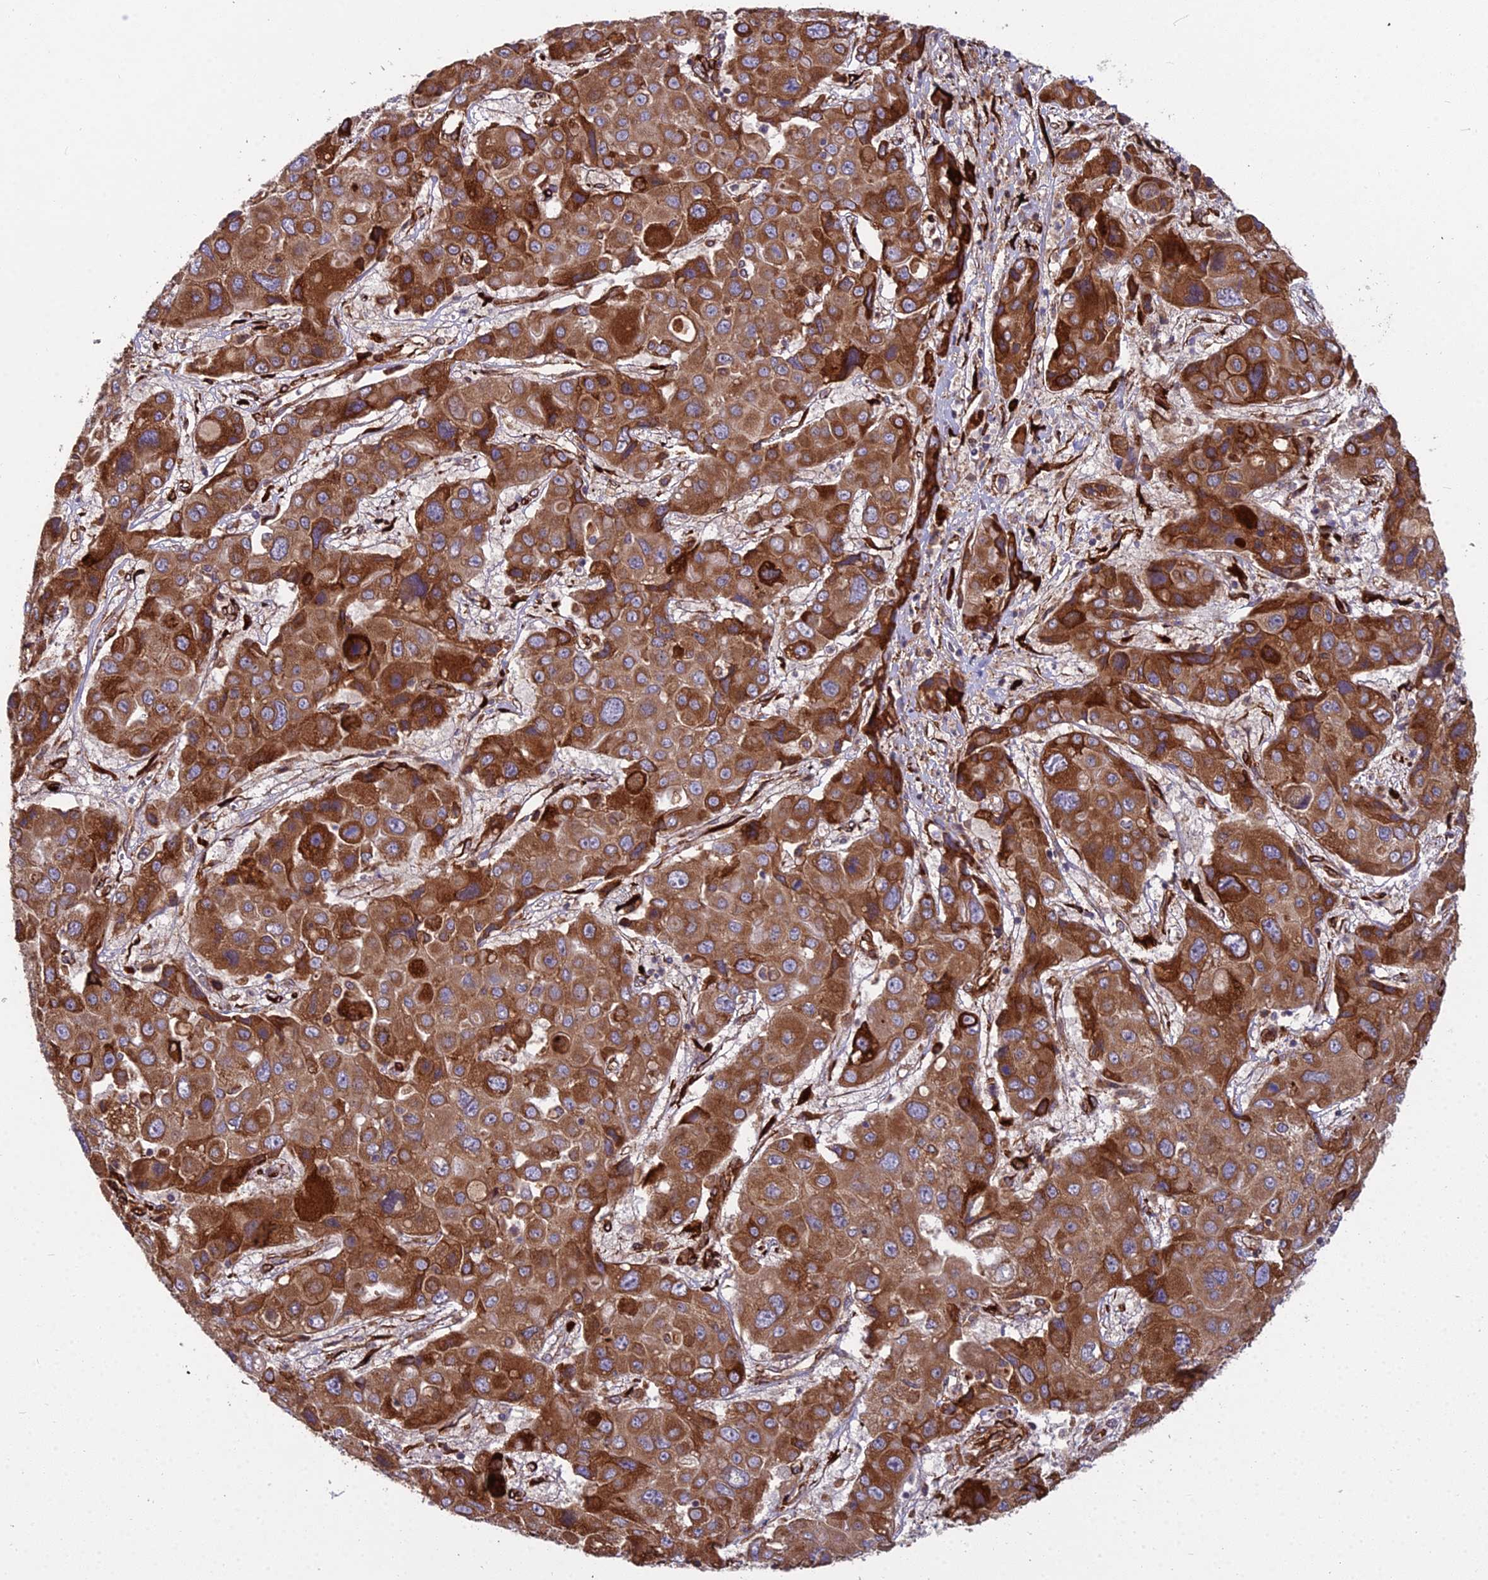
{"staining": {"intensity": "strong", "quantity": ">75%", "location": "cytoplasmic/membranous"}, "tissue": "liver cancer", "cell_type": "Tumor cells", "image_type": "cancer", "snomed": [{"axis": "morphology", "description": "Cholangiocarcinoma"}, {"axis": "topography", "description": "Liver"}], "caption": "The image shows staining of liver cholangiocarcinoma, revealing strong cytoplasmic/membranous protein expression (brown color) within tumor cells.", "gene": "NDUFAF7", "patient": {"sex": "male", "age": 67}}